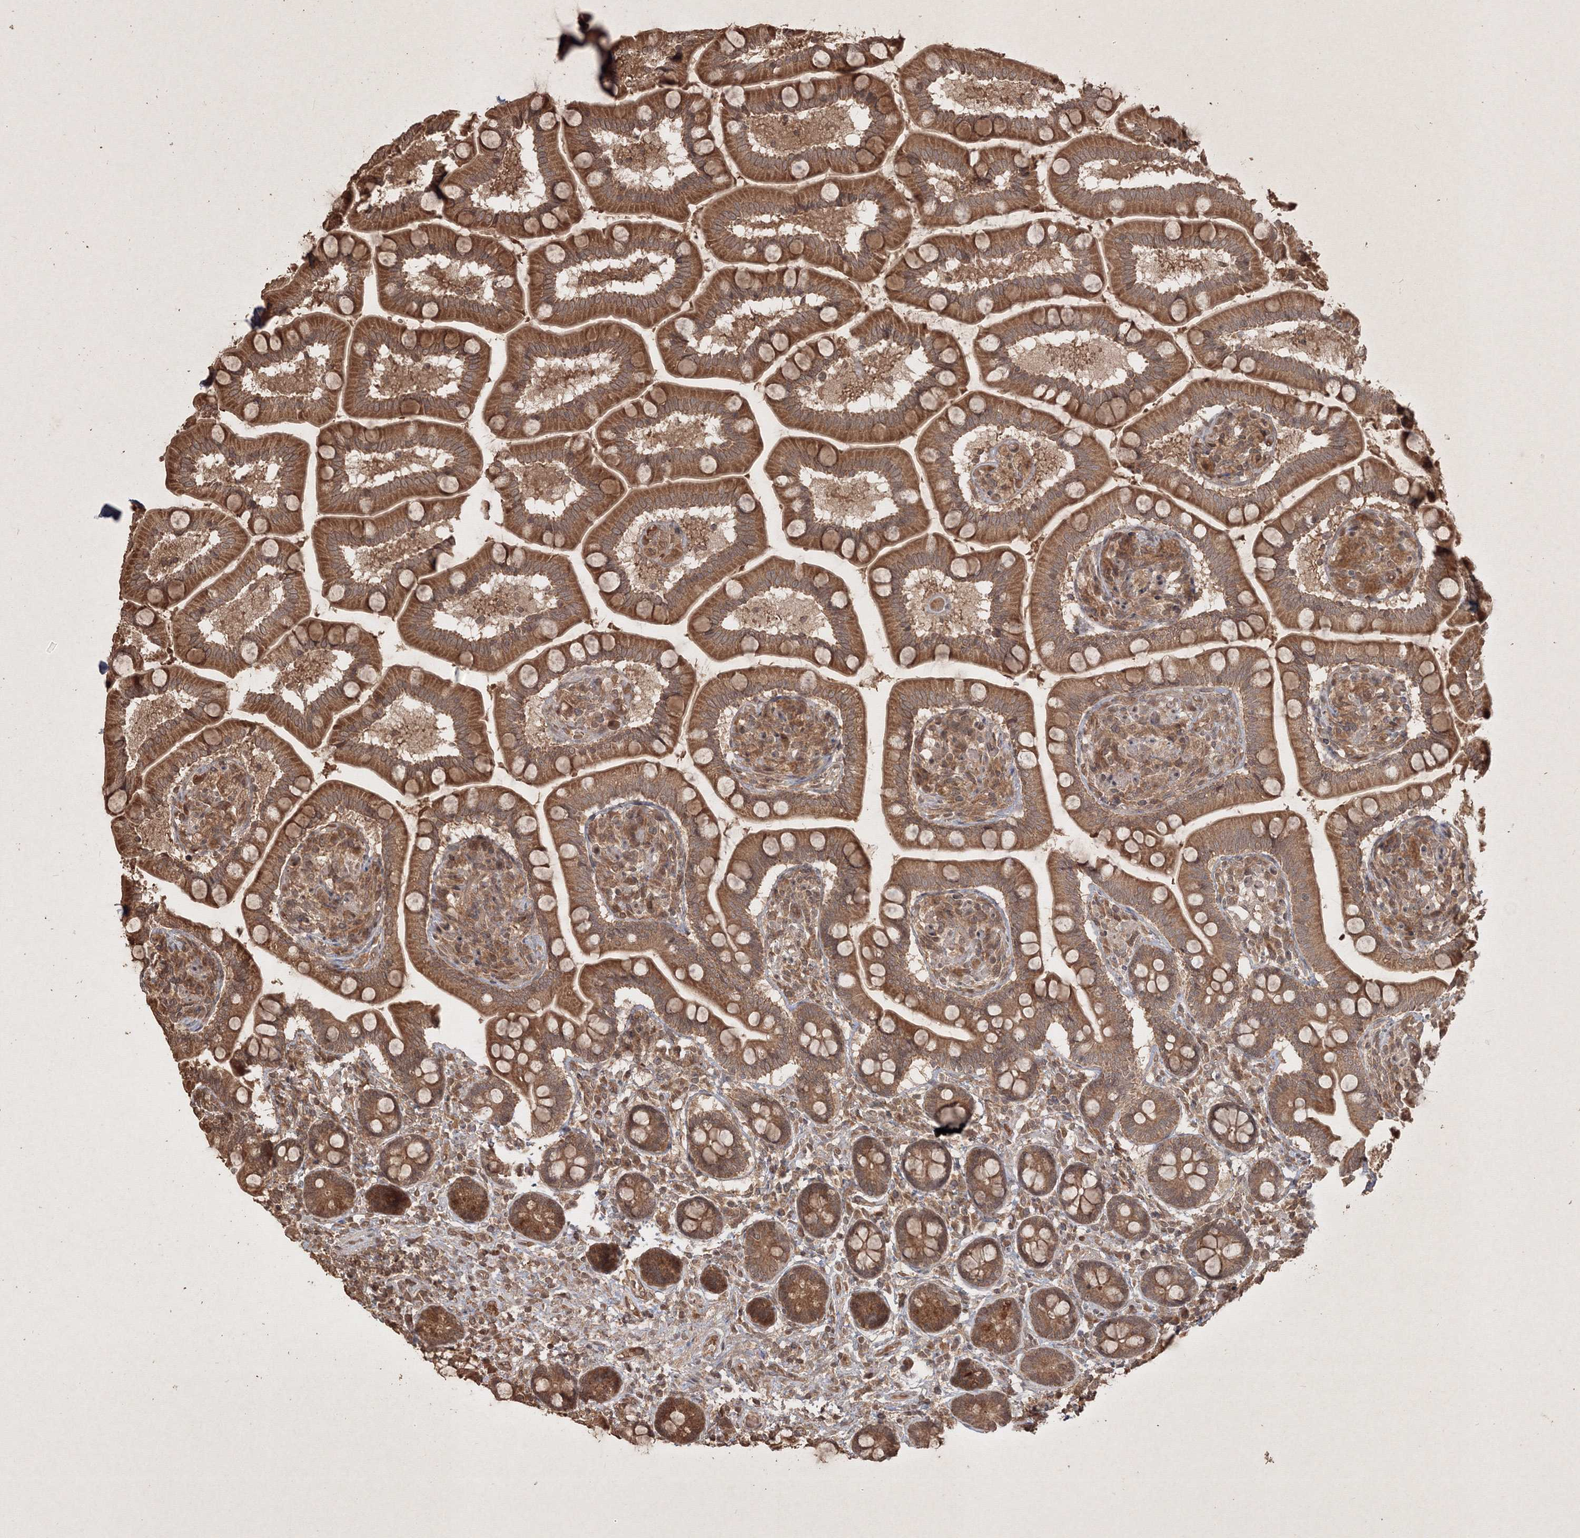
{"staining": {"intensity": "moderate", "quantity": ">75%", "location": "cytoplasmic/membranous"}, "tissue": "small intestine", "cell_type": "Glandular cells", "image_type": "normal", "snomed": [{"axis": "morphology", "description": "Normal tissue, NOS"}, {"axis": "topography", "description": "Small intestine"}], "caption": "Unremarkable small intestine was stained to show a protein in brown. There is medium levels of moderate cytoplasmic/membranous positivity in approximately >75% of glandular cells.", "gene": "PELI3", "patient": {"sex": "female", "age": 64}}